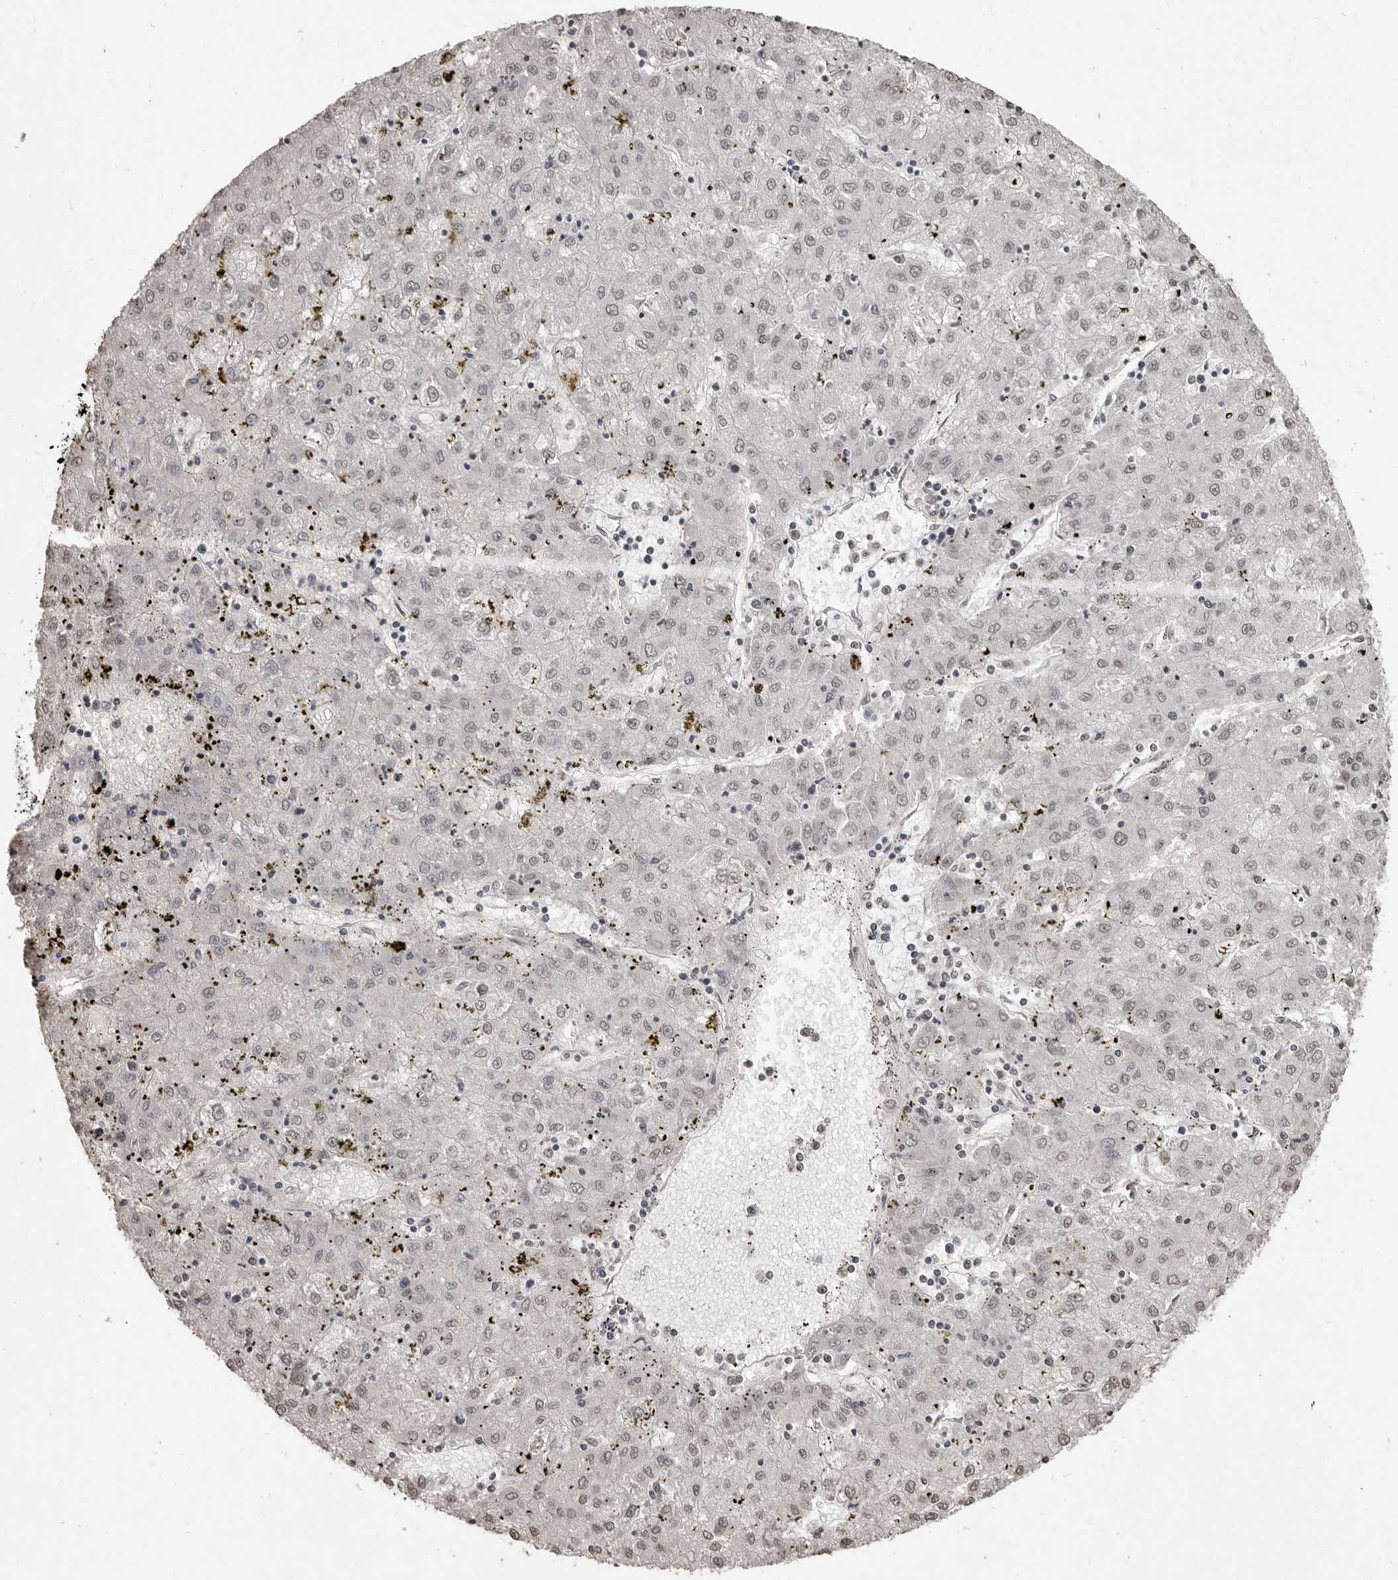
{"staining": {"intensity": "negative", "quantity": "none", "location": "none"}, "tissue": "liver cancer", "cell_type": "Tumor cells", "image_type": "cancer", "snomed": [{"axis": "morphology", "description": "Carcinoma, Hepatocellular, NOS"}, {"axis": "topography", "description": "Liver"}], "caption": "The IHC micrograph has no significant staining in tumor cells of liver cancer tissue. The staining was performed using DAB (3,3'-diaminobenzidine) to visualize the protein expression in brown, while the nuclei were stained in blue with hematoxylin (Magnification: 20x).", "gene": "WDR45", "patient": {"sex": "male", "age": 72}}